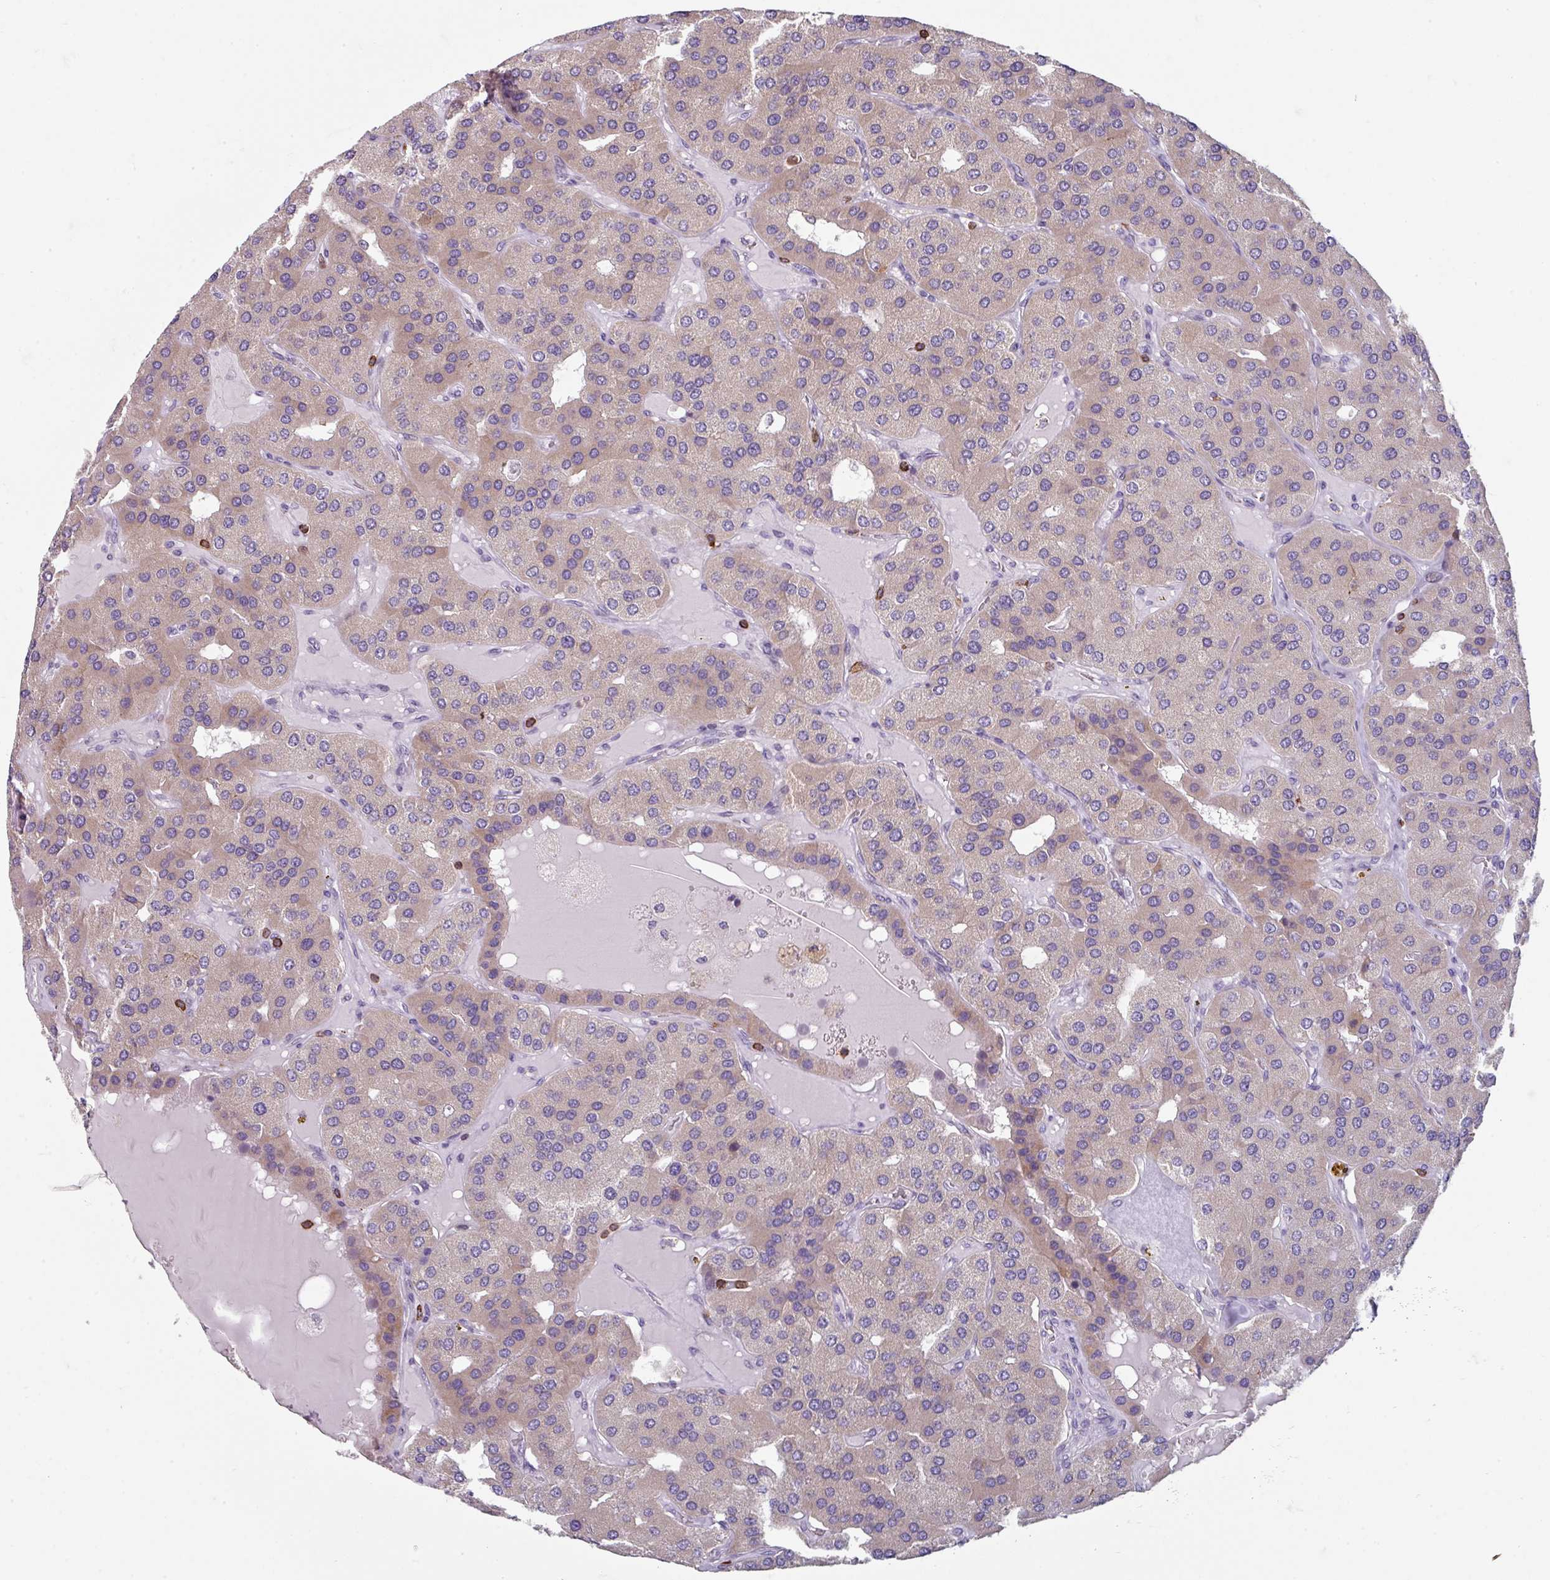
{"staining": {"intensity": "weak", "quantity": "25%-75%", "location": "cytoplasmic/membranous"}, "tissue": "parathyroid gland", "cell_type": "Glandular cells", "image_type": "normal", "snomed": [{"axis": "morphology", "description": "Normal tissue, NOS"}, {"axis": "morphology", "description": "Adenoma, NOS"}, {"axis": "topography", "description": "Parathyroid gland"}], "caption": "This is a micrograph of immunohistochemistry staining of normal parathyroid gland, which shows weak expression in the cytoplasmic/membranous of glandular cells.", "gene": "NEDD9", "patient": {"sex": "female", "age": 86}}